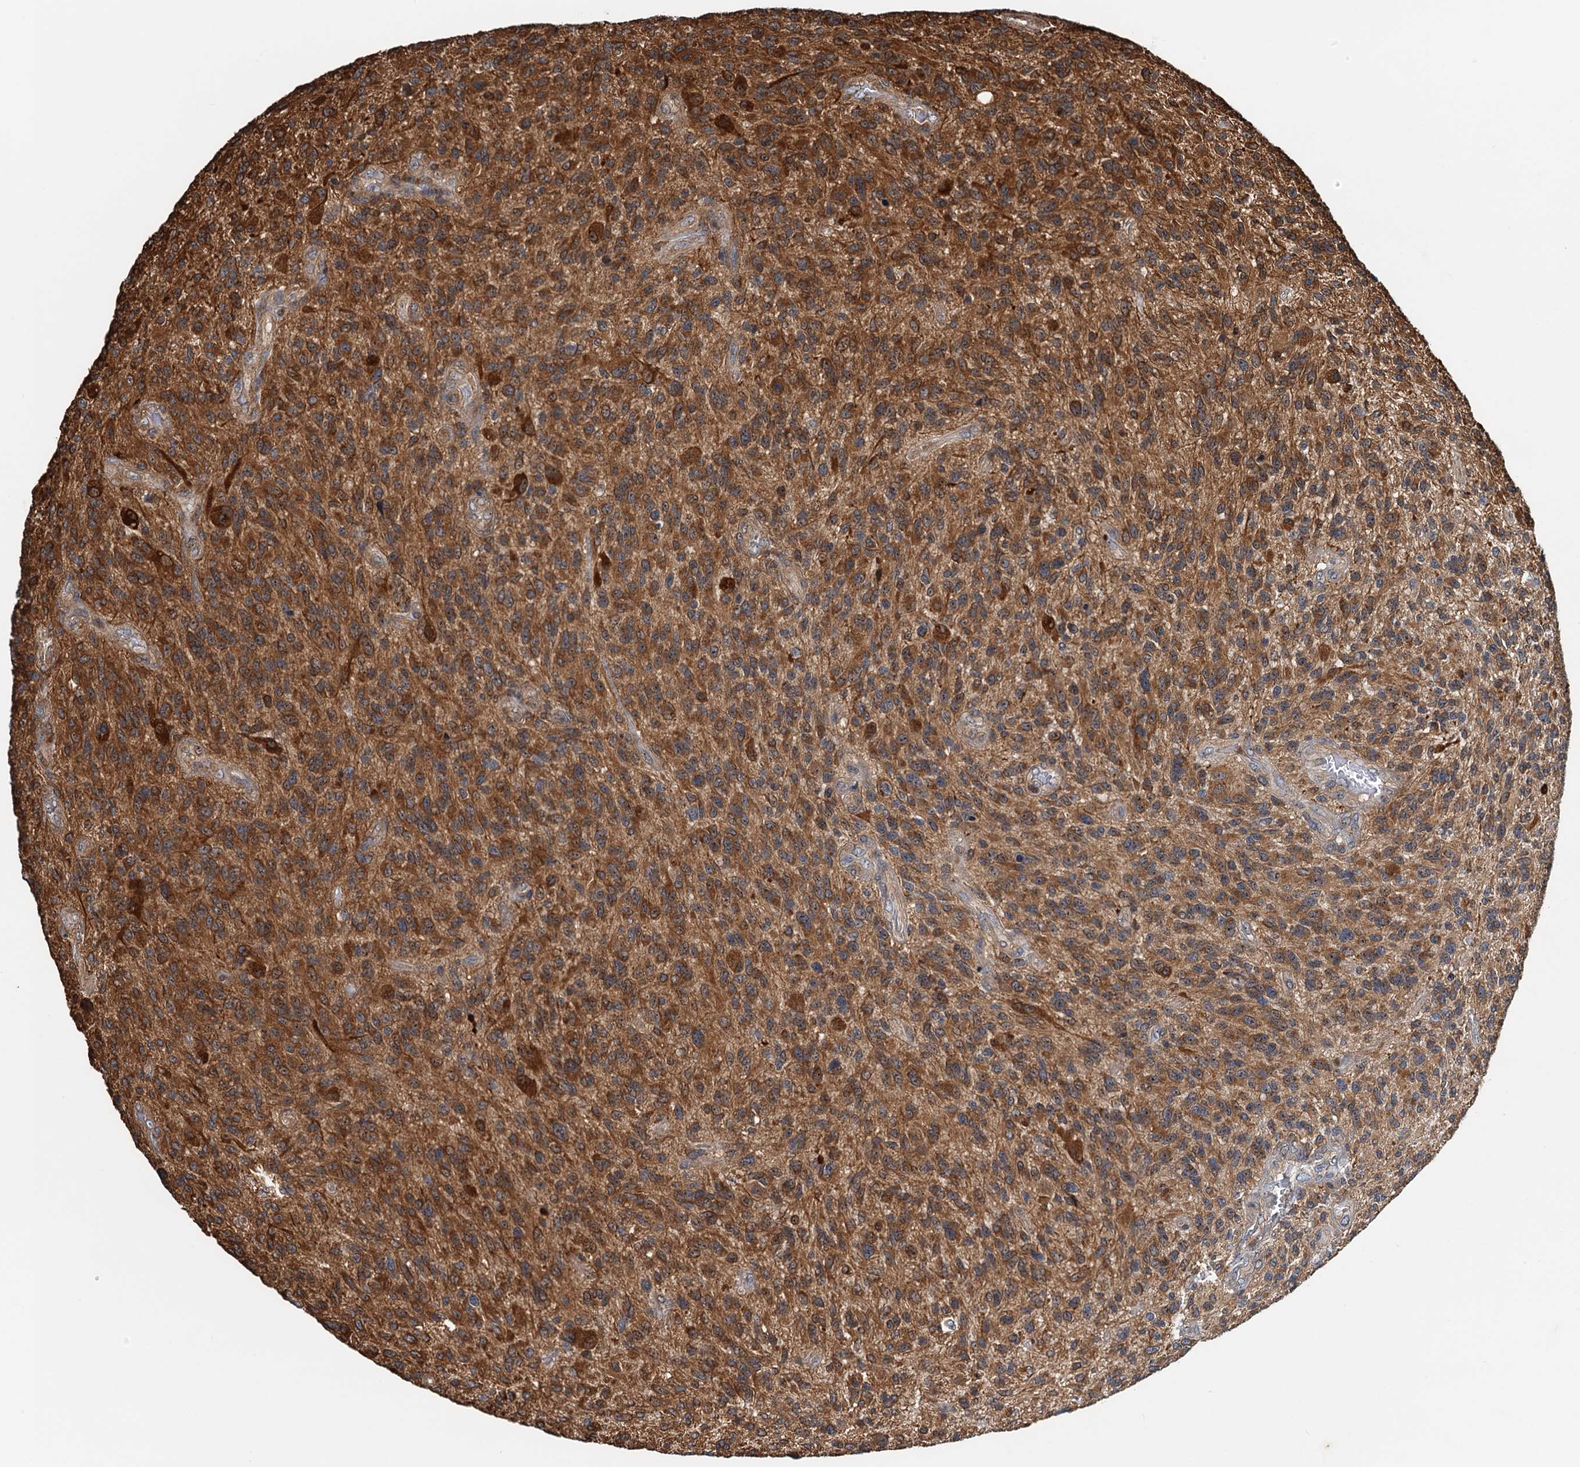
{"staining": {"intensity": "strong", "quantity": "25%-75%", "location": "cytoplasmic/membranous"}, "tissue": "glioma", "cell_type": "Tumor cells", "image_type": "cancer", "snomed": [{"axis": "morphology", "description": "Glioma, malignant, High grade"}, {"axis": "topography", "description": "Brain"}], "caption": "The micrograph demonstrates a brown stain indicating the presence of a protein in the cytoplasmic/membranous of tumor cells in malignant glioma (high-grade).", "gene": "USP6NL", "patient": {"sex": "male", "age": 47}}